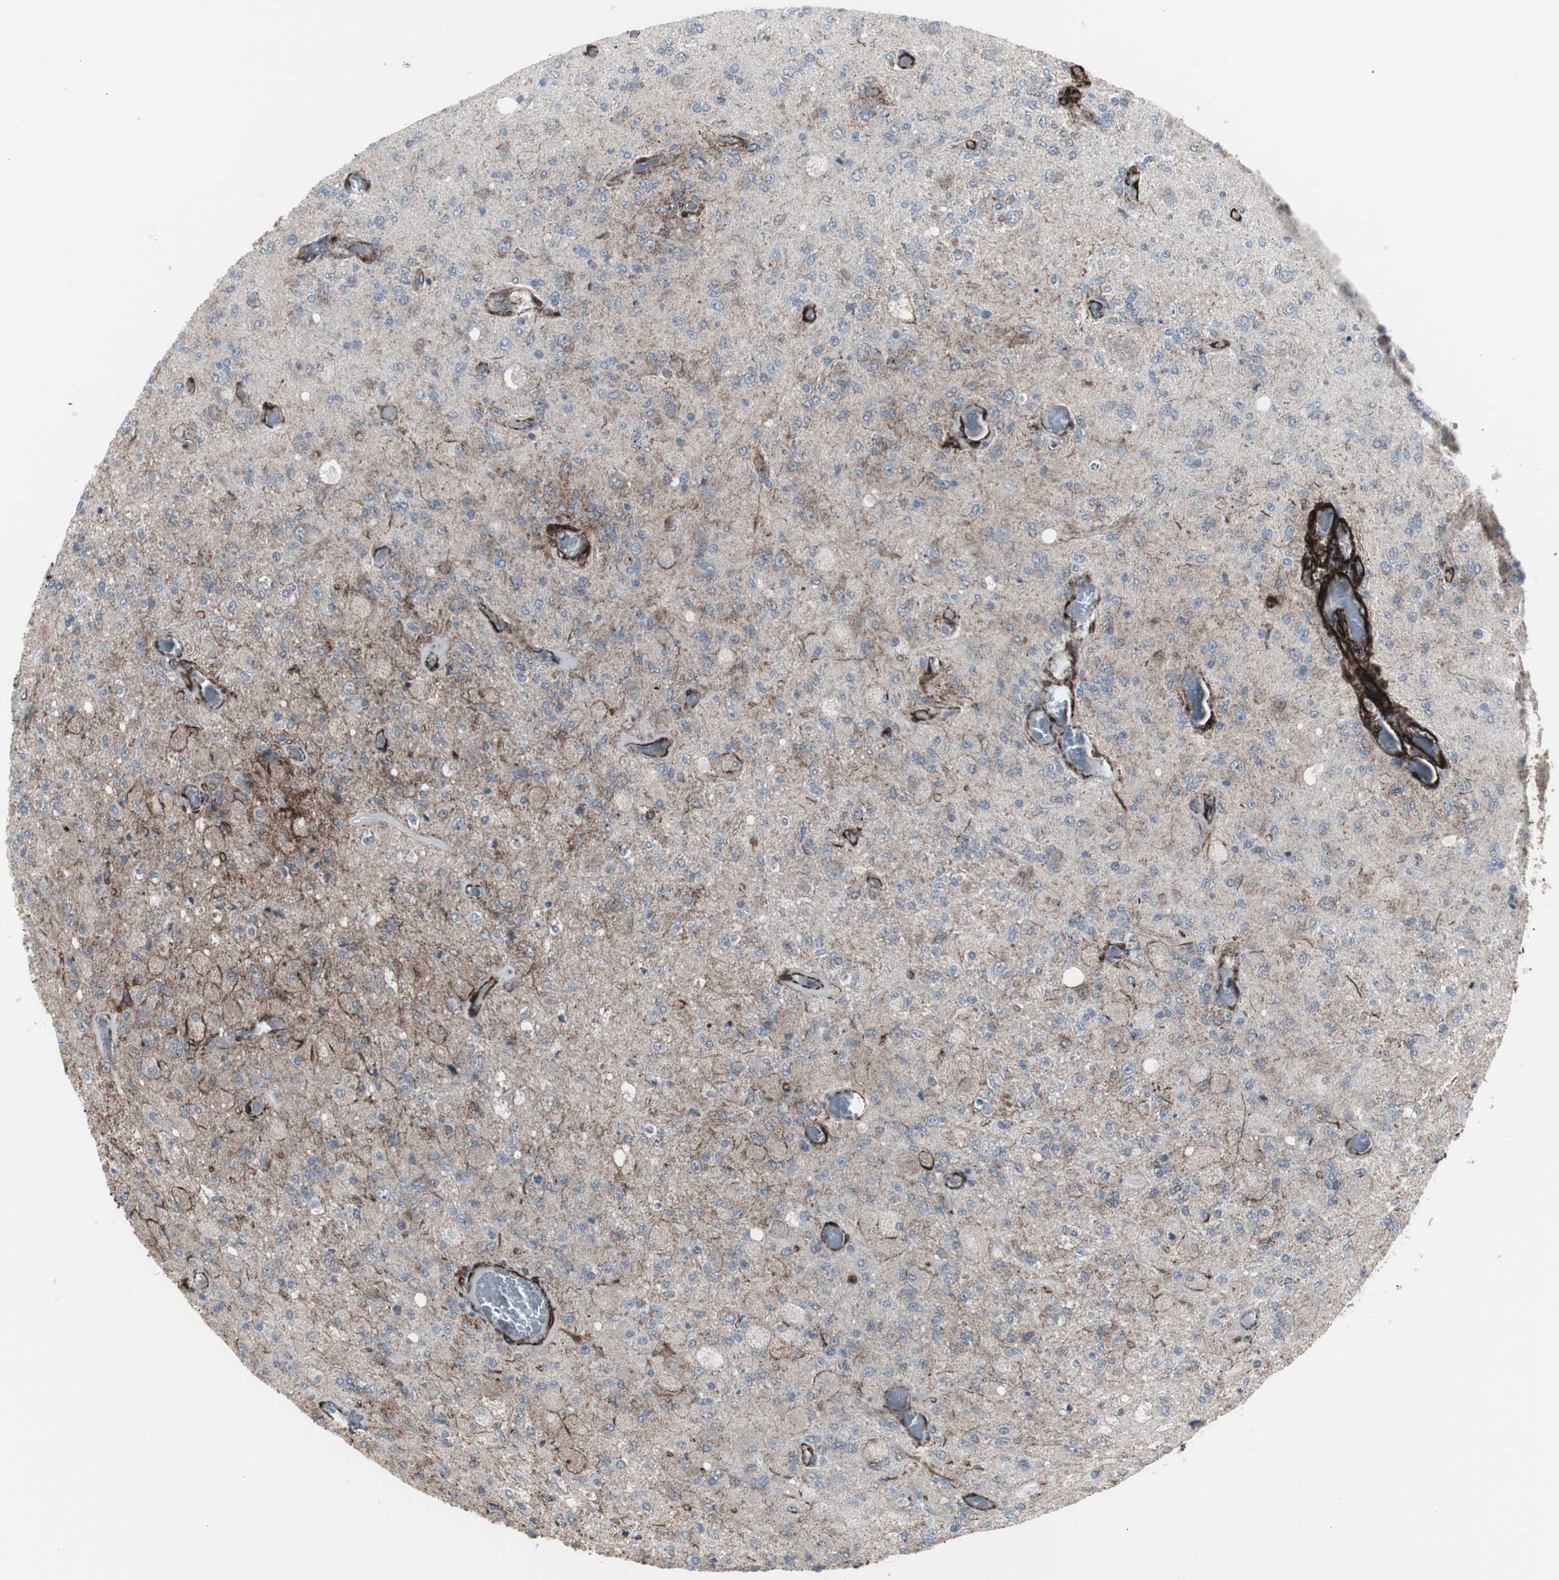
{"staining": {"intensity": "weak", "quantity": "<25%", "location": "cytoplasmic/membranous"}, "tissue": "glioma", "cell_type": "Tumor cells", "image_type": "cancer", "snomed": [{"axis": "morphology", "description": "Normal tissue, NOS"}, {"axis": "morphology", "description": "Glioma, malignant, High grade"}, {"axis": "topography", "description": "Cerebral cortex"}], "caption": "Tumor cells show no significant protein staining in glioma. The staining is performed using DAB brown chromogen with nuclei counter-stained in using hematoxylin.", "gene": "PDGFA", "patient": {"sex": "male", "age": 77}}